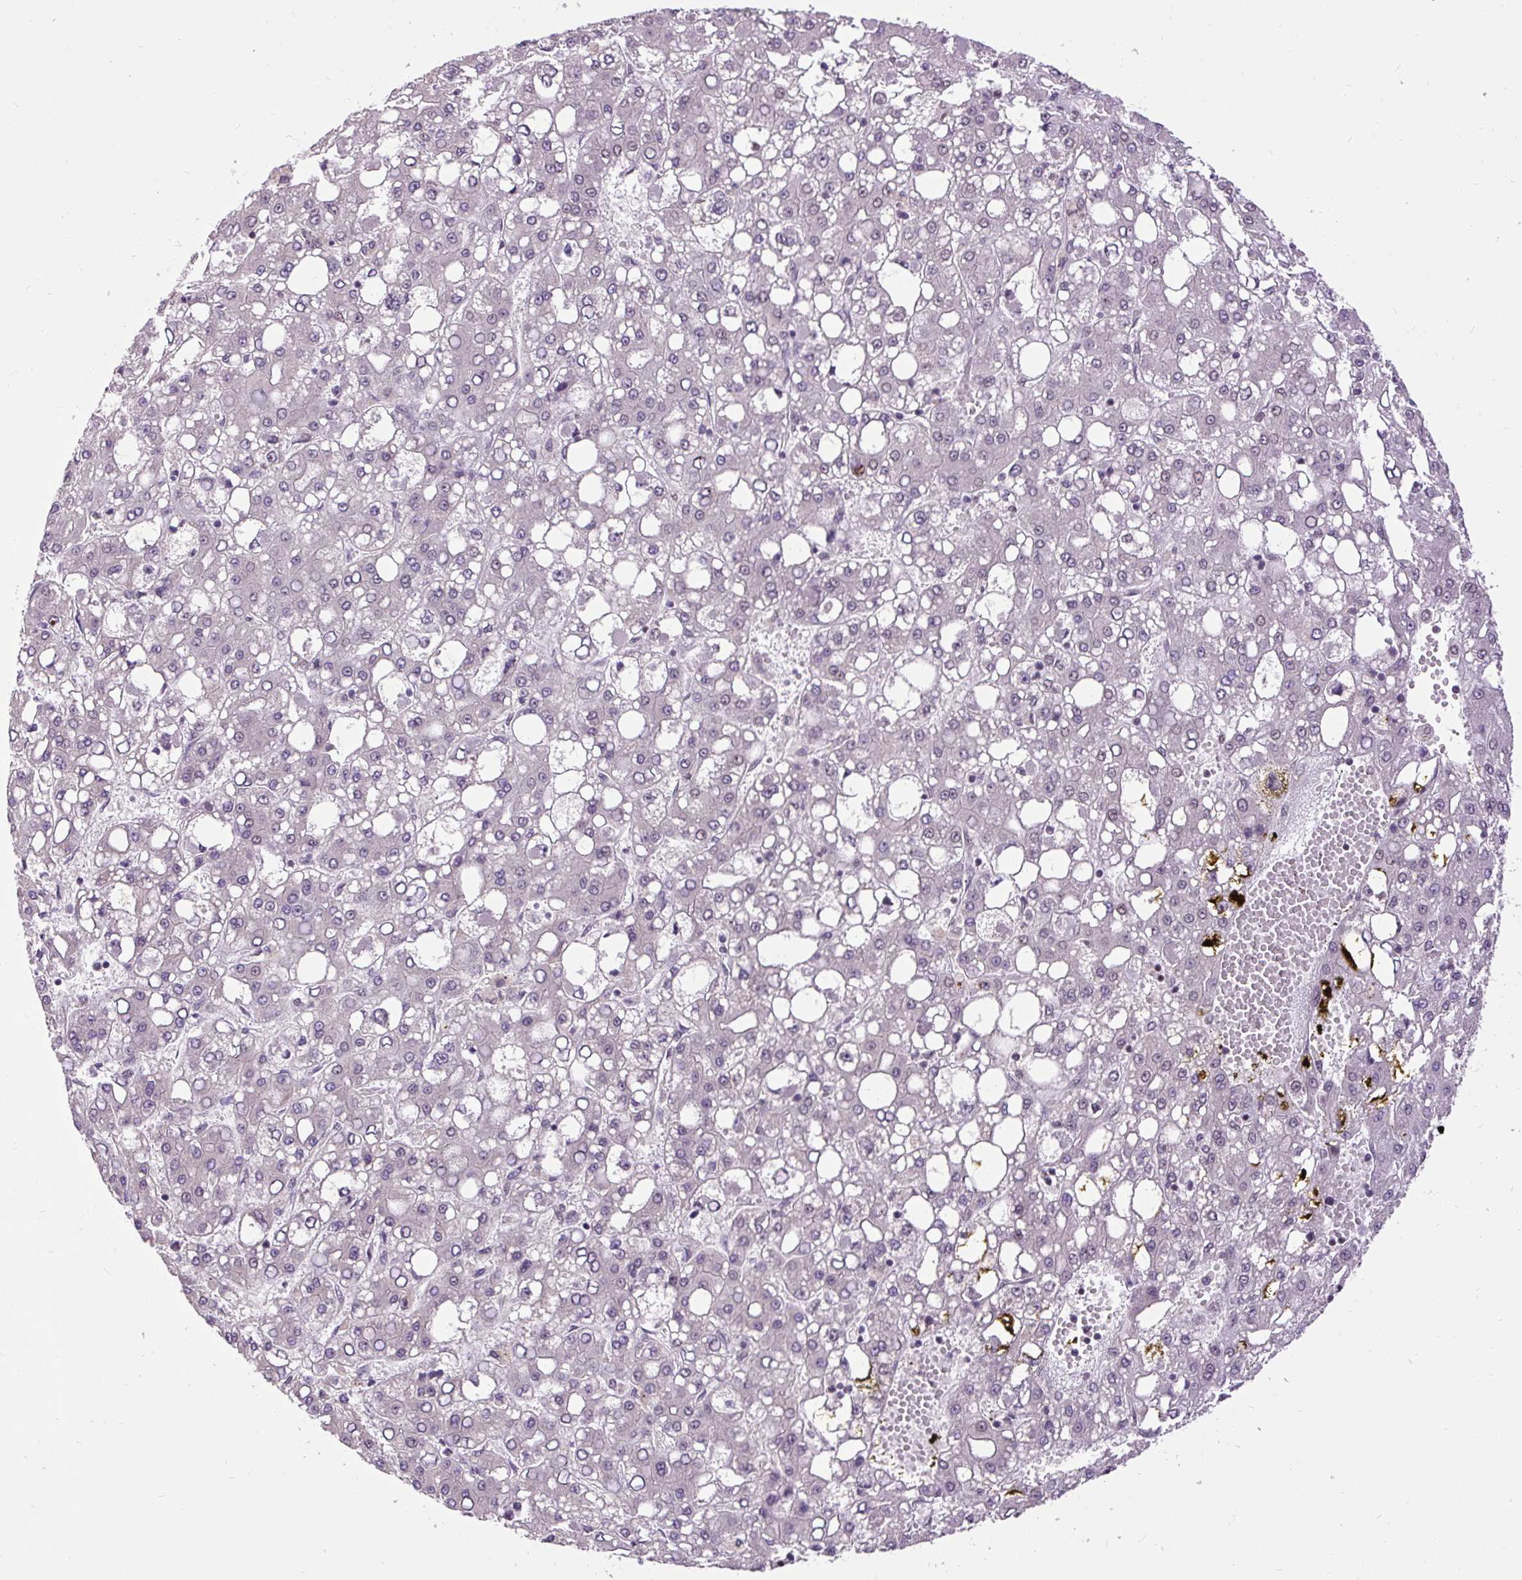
{"staining": {"intensity": "negative", "quantity": "none", "location": "none"}, "tissue": "liver cancer", "cell_type": "Tumor cells", "image_type": "cancer", "snomed": [{"axis": "morphology", "description": "Carcinoma, Hepatocellular, NOS"}, {"axis": "topography", "description": "Liver"}], "caption": "Immunohistochemistry (IHC) image of neoplastic tissue: liver cancer stained with DAB (3,3'-diaminobenzidine) demonstrates no significant protein positivity in tumor cells.", "gene": "ZNF672", "patient": {"sex": "male", "age": 65}}